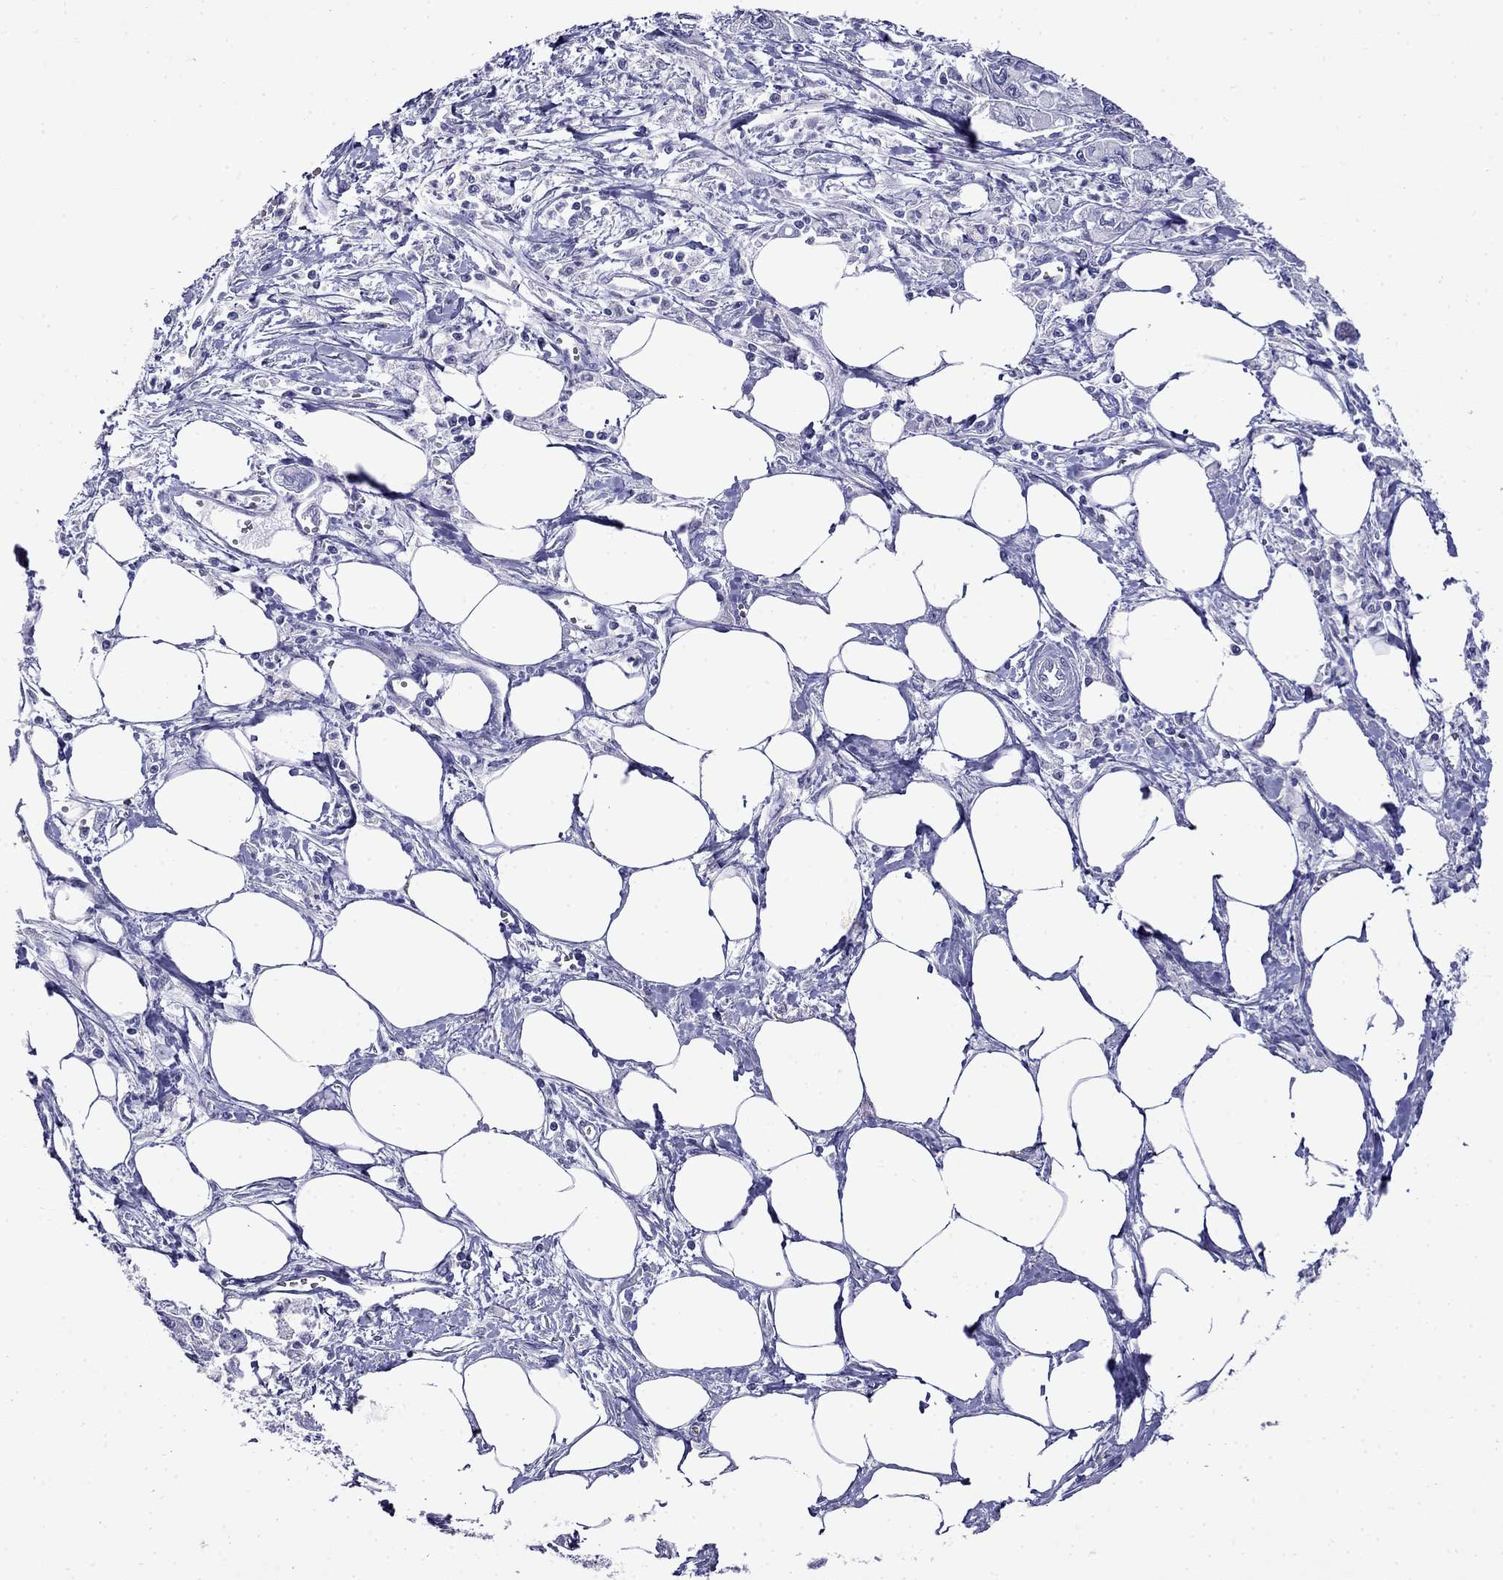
{"staining": {"intensity": "negative", "quantity": "none", "location": "none"}, "tissue": "pancreatic cancer", "cell_type": "Tumor cells", "image_type": "cancer", "snomed": [{"axis": "morphology", "description": "Adenocarcinoma, NOS"}, {"axis": "topography", "description": "Pancreas"}], "caption": "High magnification brightfield microscopy of pancreatic cancer (adenocarcinoma) stained with DAB (brown) and counterstained with hematoxylin (blue): tumor cells show no significant staining.", "gene": "MYO15A", "patient": {"sex": "male", "age": 70}}